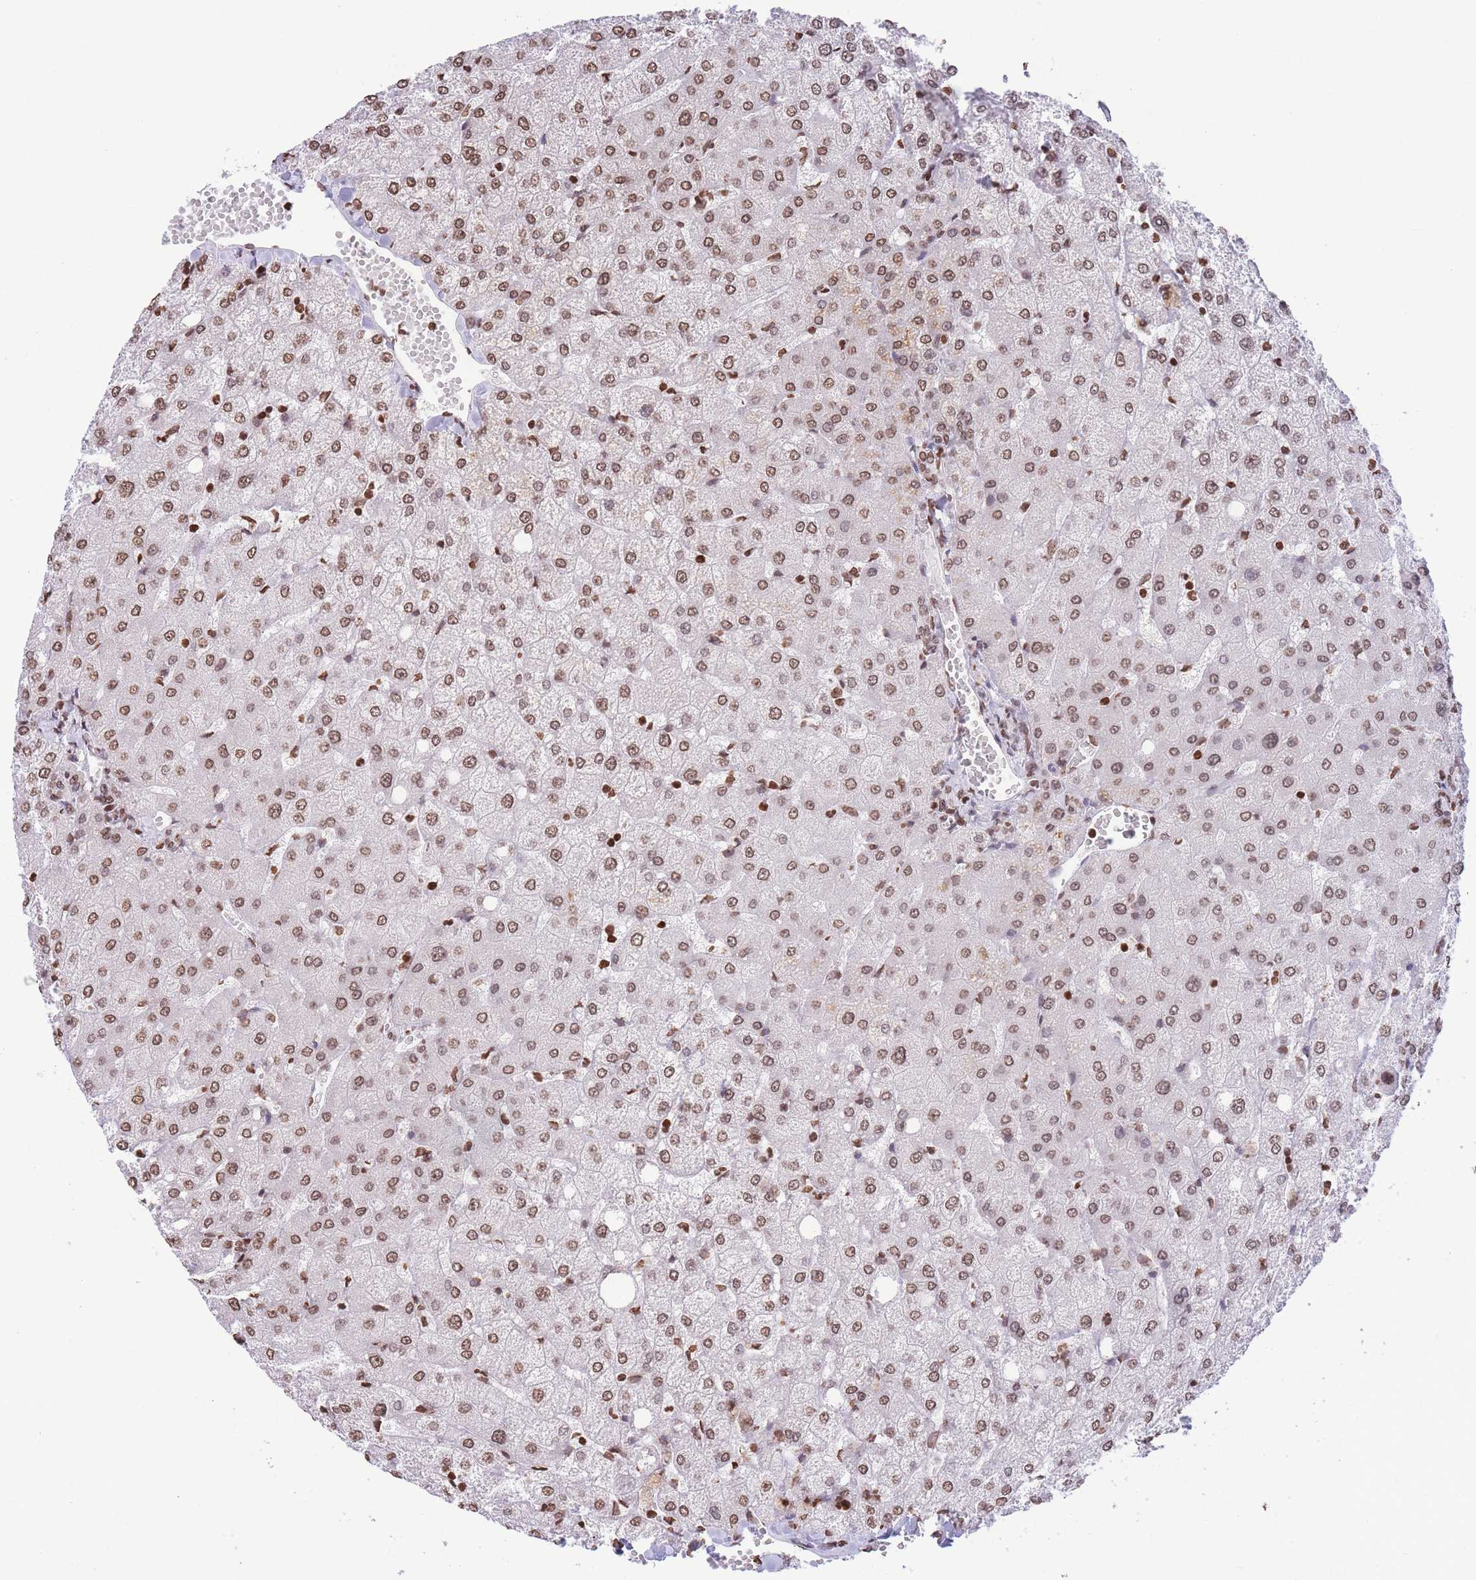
{"staining": {"intensity": "moderate", "quantity": ">75%", "location": "nuclear"}, "tissue": "liver", "cell_type": "Cholangiocytes", "image_type": "normal", "snomed": [{"axis": "morphology", "description": "Normal tissue, NOS"}, {"axis": "topography", "description": "Liver"}], "caption": "Protein staining reveals moderate nuclear expression in approximately >75% of cholangiocytes in unremarkable liver.", "gene": "H2BC10", "patient": {"sex": "female", "age": 54}}